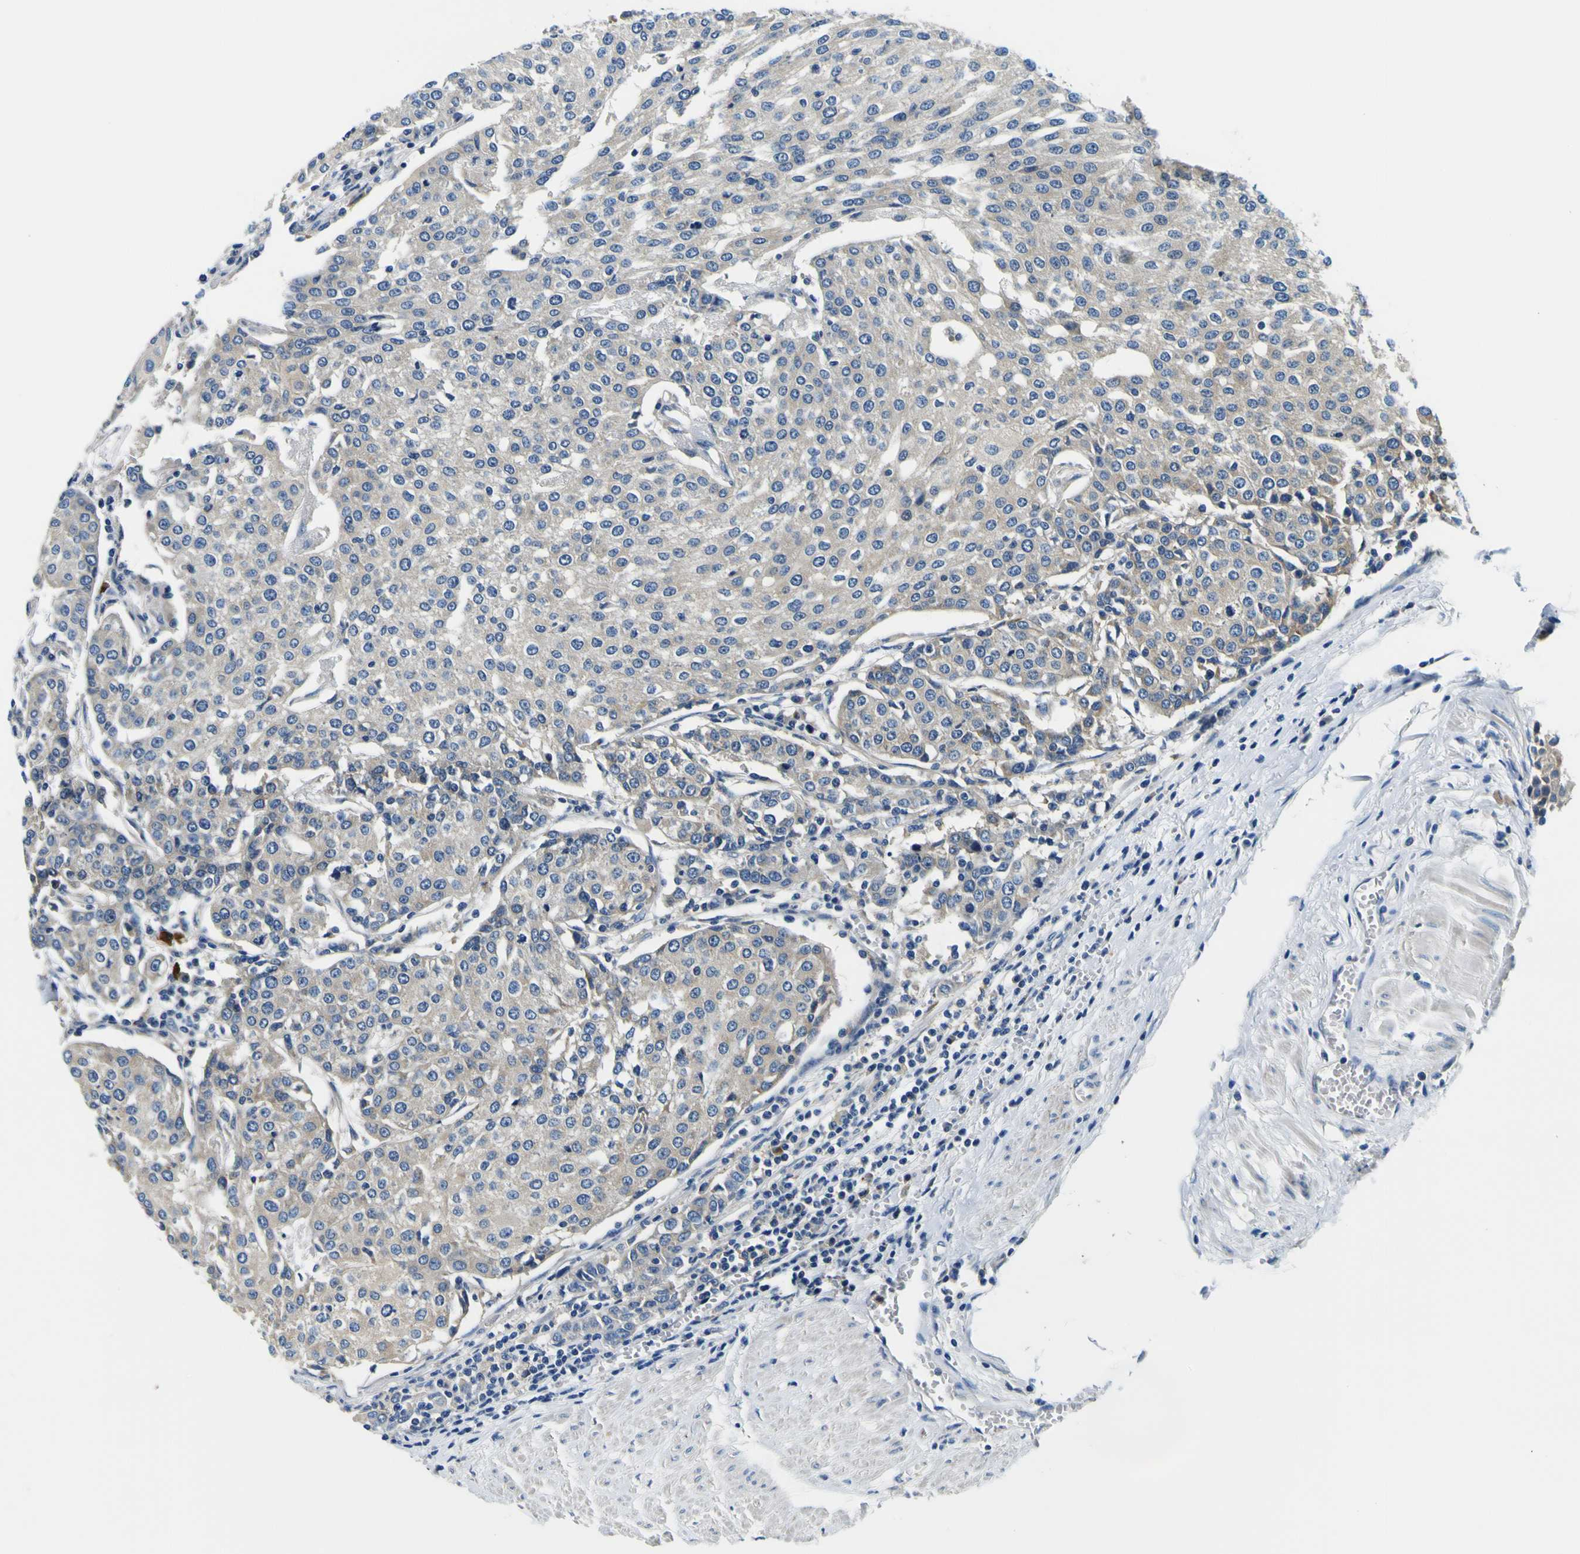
{"staining": {"intensity": "negative", "quantity": "none", "location": "none"}, "tissue": "urothelial cancer", "cell_type": "Tumor cells", "image_type": "cancer", "snomed": [{"axis": "morphology", "description": "Urothelial carcinoma, High grade"}, {"axis": "topography", "description": "Urinary bladder"}], "caption": "Urothelial carcinoma (high-grade) was stained to show a protein in brown. There is no significant expression in tumor cells.", "gene": "CLSTN1", "patient": {"sex": "female", "age": 85}}